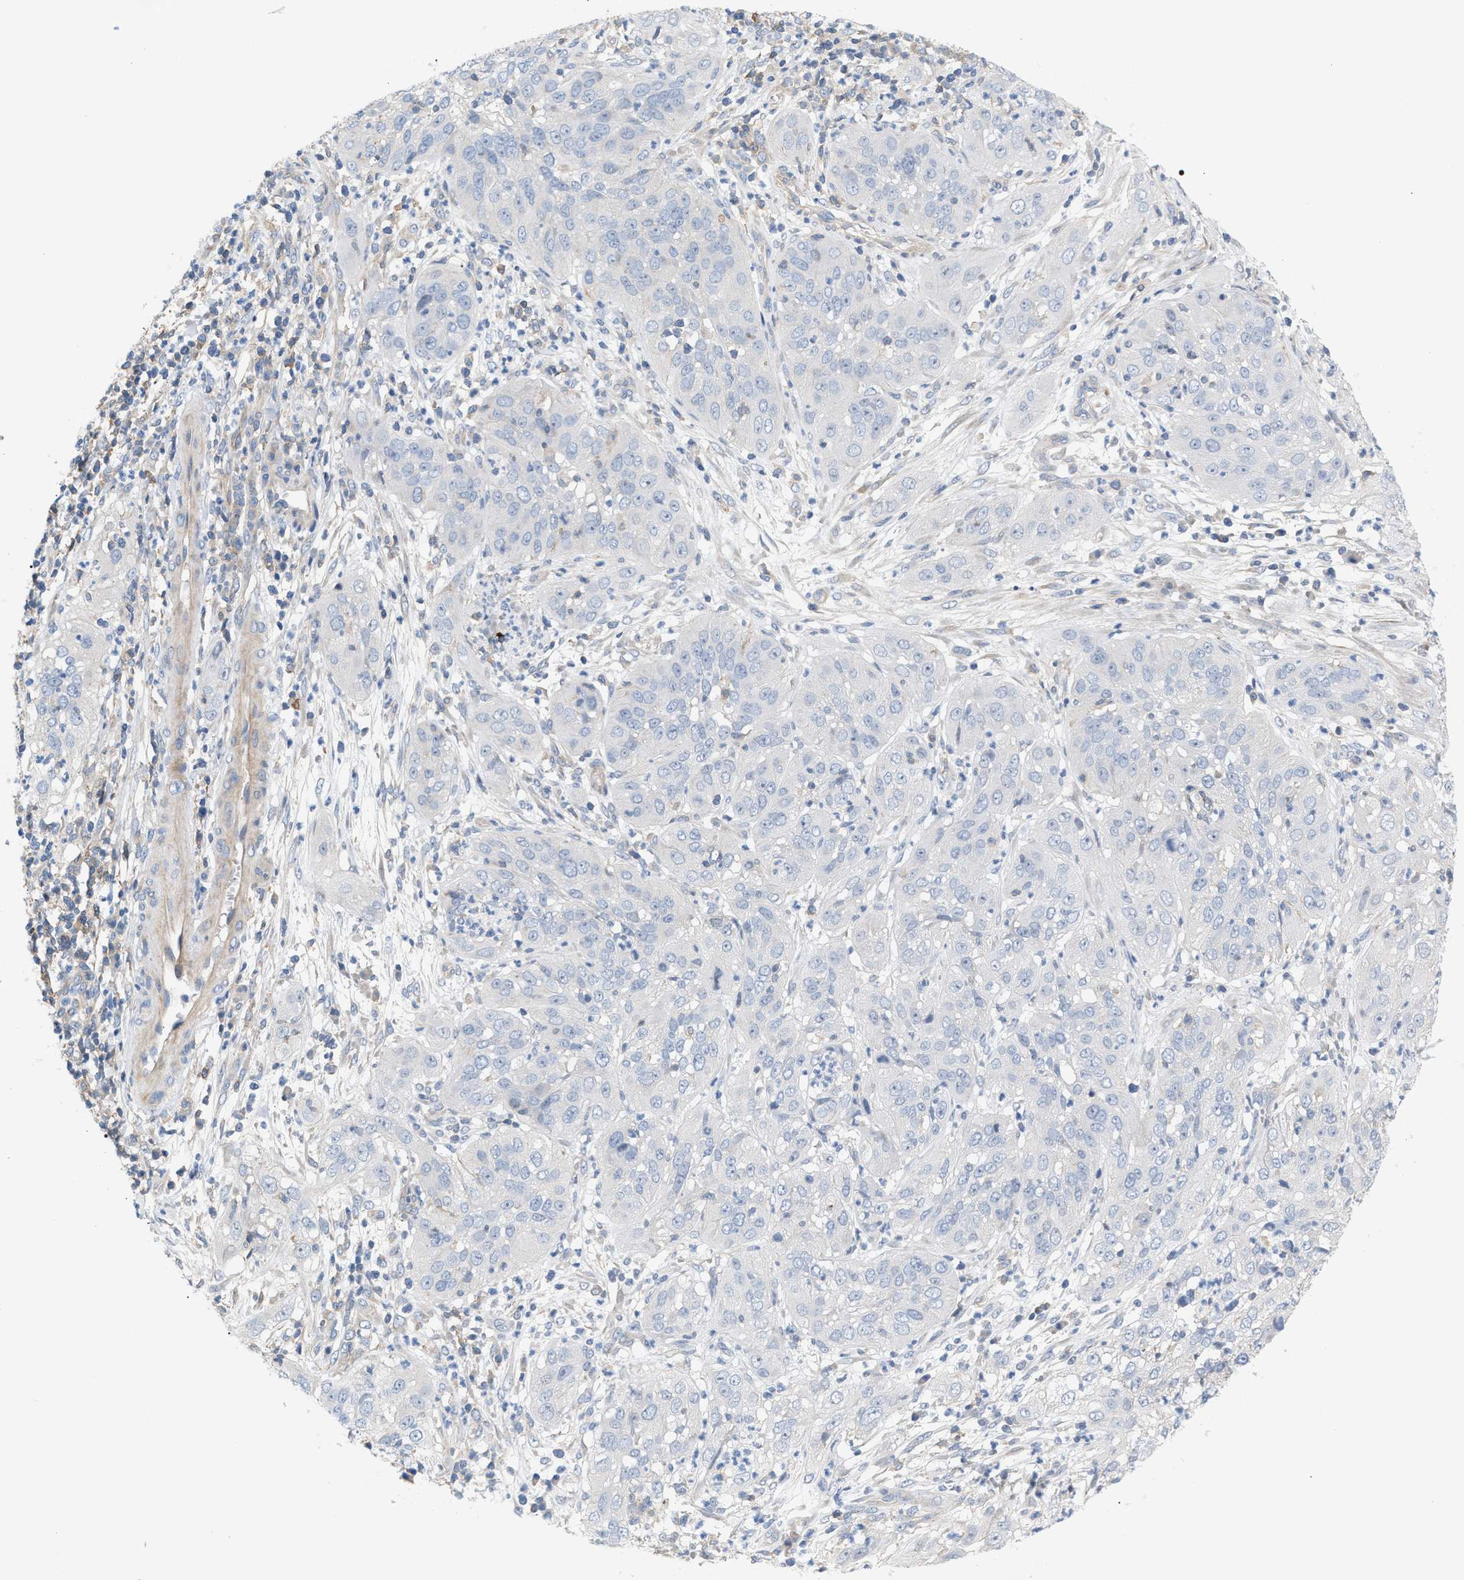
{"staining": {"intensity": "negative", "quantity": "none", "location": "none"}, "tissue": "cervical cancer", "cell_type": "Tumor cells", "image_type": "cancer", "snomed": [{"axis": "morphology", "description": "Squamous cell carcinoma, NOS"}, {"axis": "topography", "description": "Cervix"}], "caption": "Photomicrograph shows no protein staining in tumor cells of cervical cancer (squamous cell carcinoma) tissue.", "gene": "LRCH1", "patient": {"sex": "female", "age": 32}}